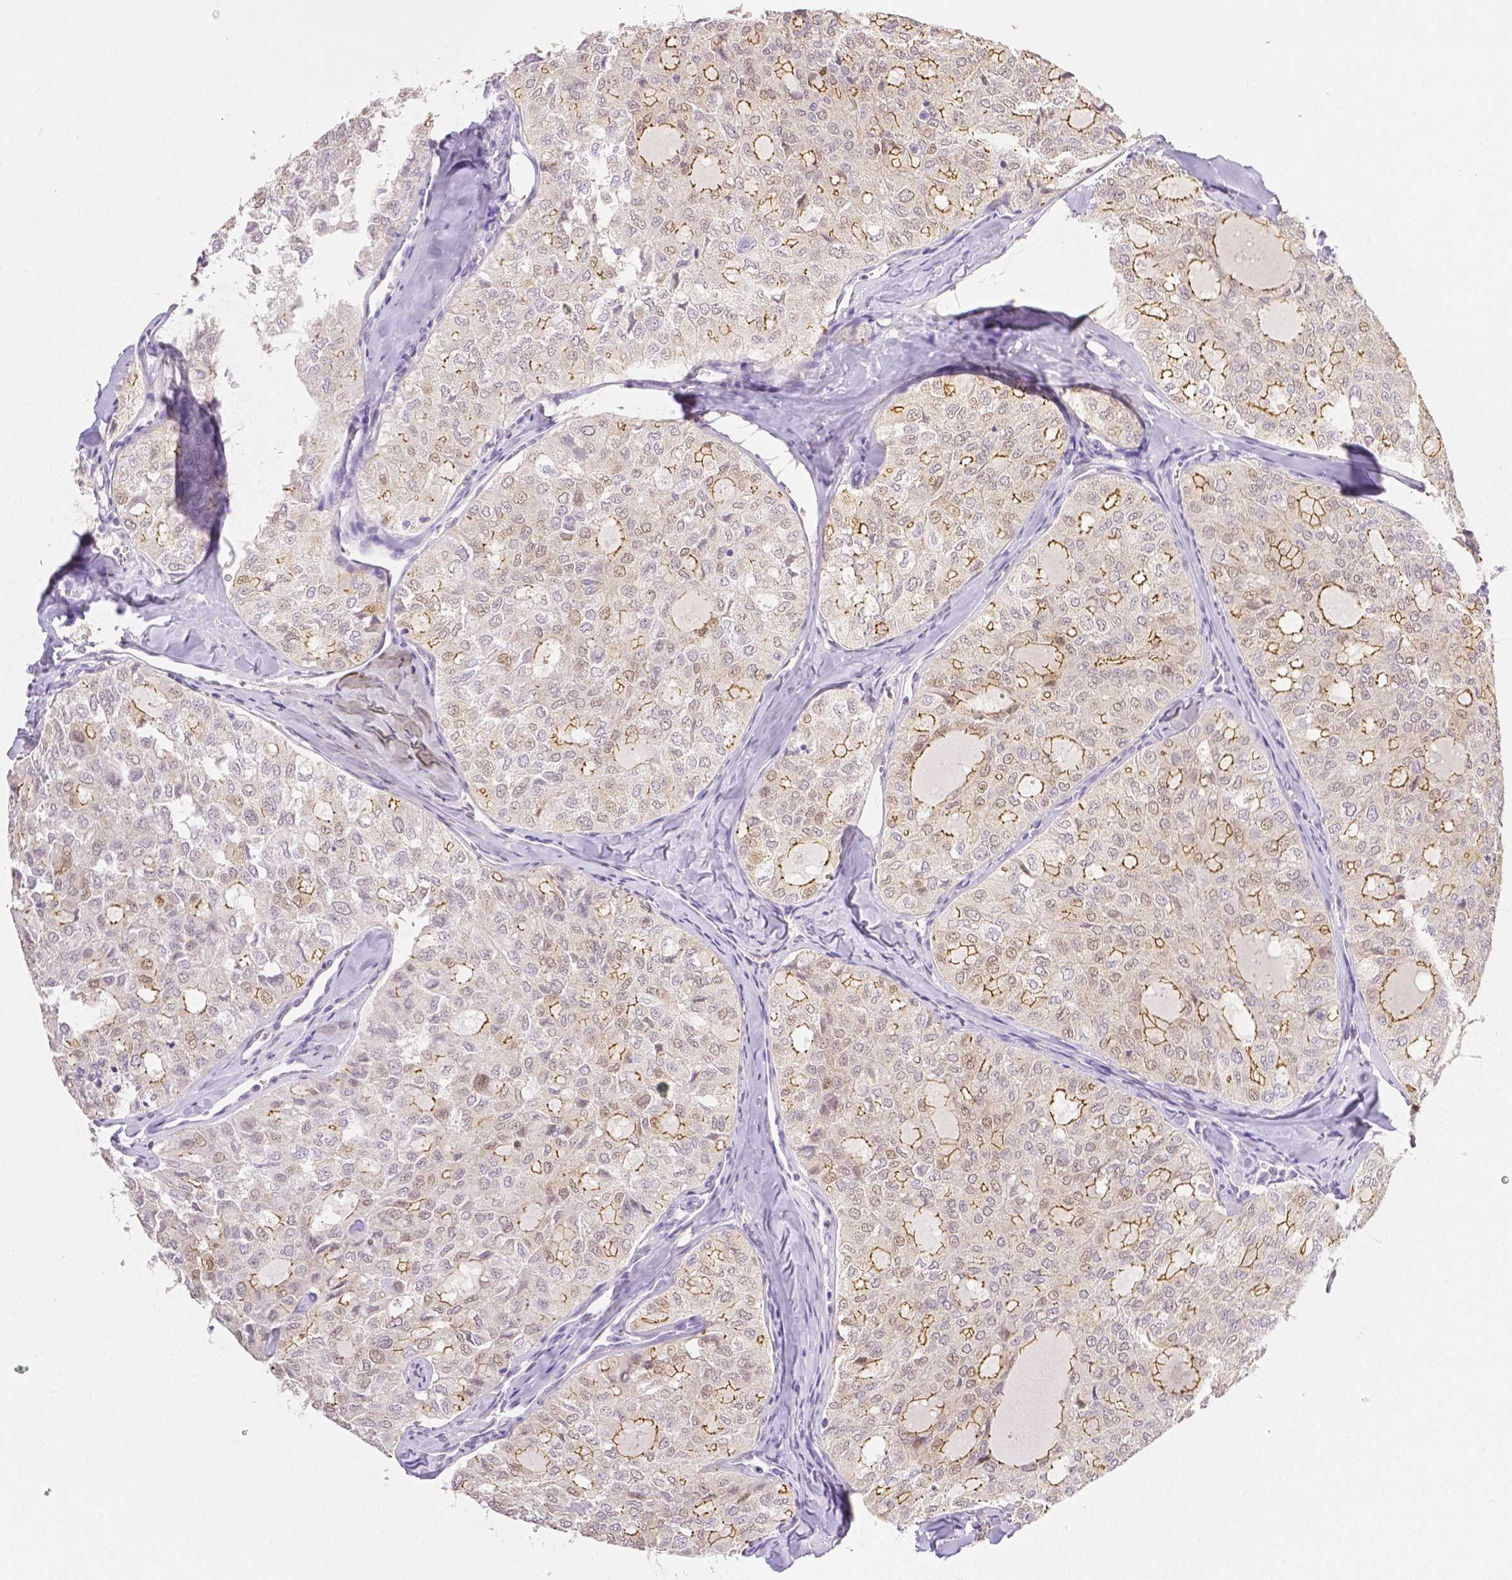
{"staining": {"intensity": "moderate", "quantity": "<25%", "location": "cytoplasmic/membranous"}, "tissue": "thyroid cancer", "cell_type": "Tumor cells", "image_type": "cancer", "snomed": [{"axis": "morphology", "description": "Follicular adenoma carcinoma, NOS"}, {"axis": "topography", "description": "Thyroid gland"}], "caption": "The micrograph demonstrates immunohistochemical staining of thyroid cancer. There is moderate cytoplasmic/membranous staining is seen in approximately <25% of tumor cells.", "gene": "OCLN", "patient": {"sex": "male", "age": 75}}